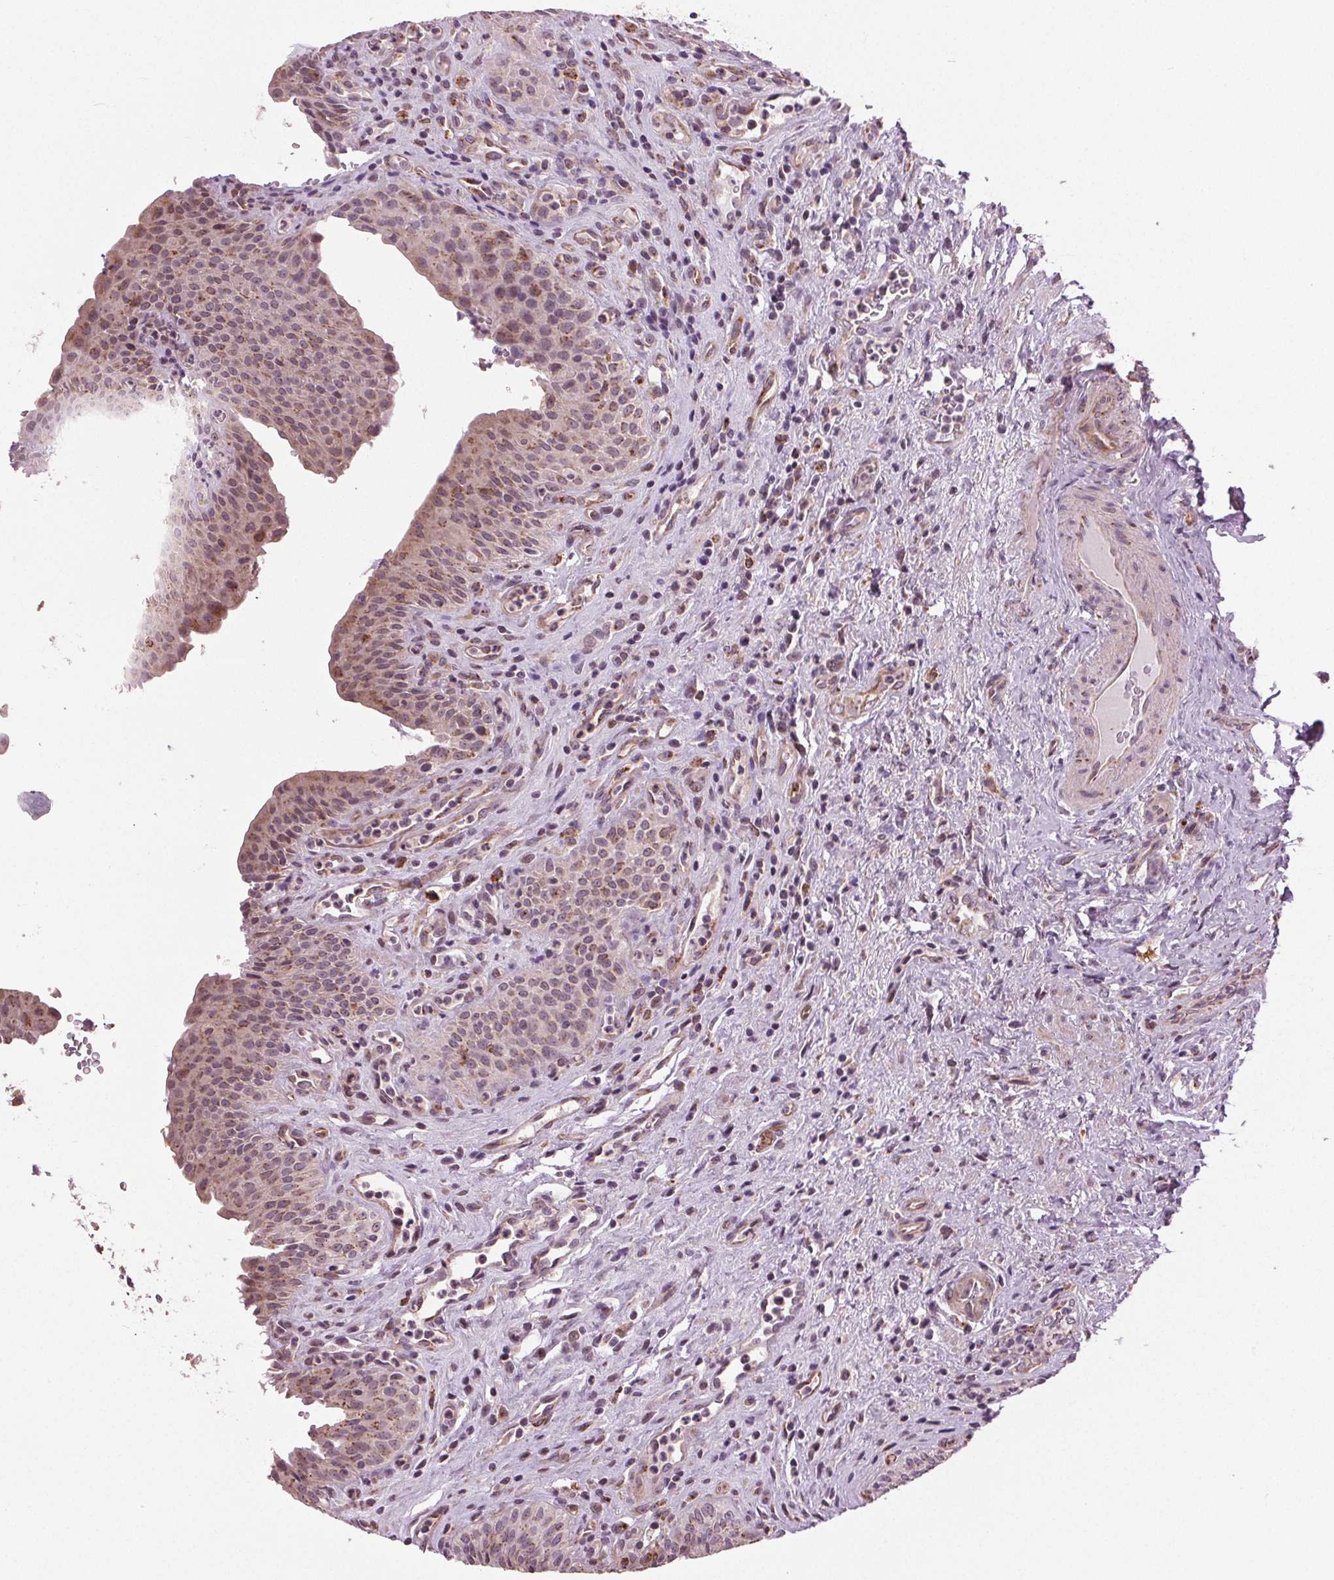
{"staining": {"intensity": "weak", "quantity": "25%-75%", "location": "cytoplasmic/membranous"}, "tissue": "urinary bladder", "cell_type": "Urothelial cells", "image_type": "normal", "snomed": [{"axis": "morphology", "description": "Normal tissue, NOS"}, {"axis": "topography", "description": "Urinary bladder"}, {"axis": "topography", "description": "Peripheral nerve tissue"}], "caption": "Protein expression analysis of normal human urinary bladder reveals weak cytoplasmic/membranous positivity in about 25%-75% of urothelial cells. Using DAB (3,3'-diaminobenzidine) (brown) and hematoxylin (blue) stains, captured at high magnification using brightfield microscopy.", "gene": "BSDC1", "patient": {"sex": "male", "age": 66}}